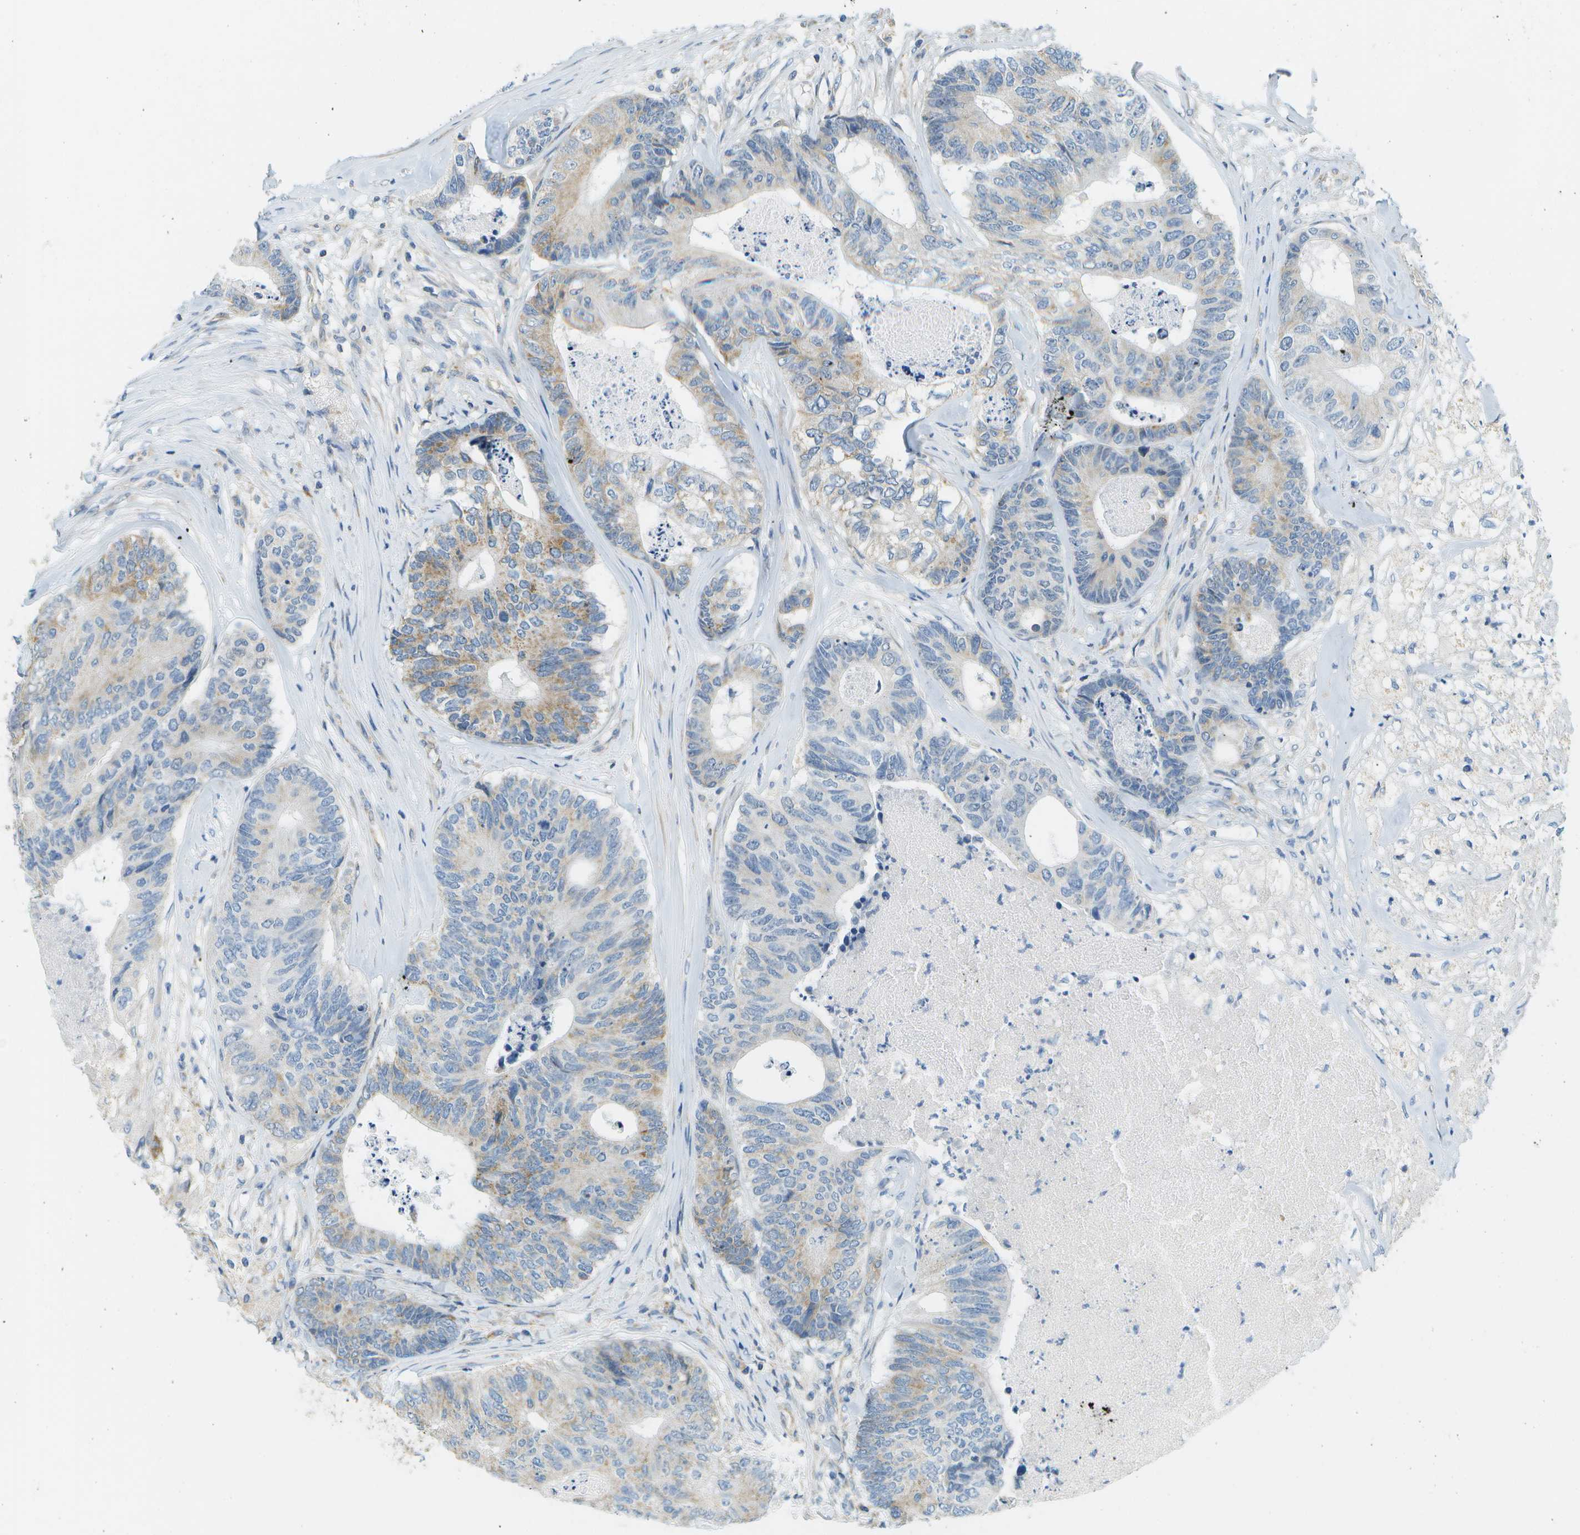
{"staining": {"intensity": "moderate", "quantity": "<25%", "location": "cytoplasmic/membranous"}, "tissue": "colorectal cancer", "cell_type": "Tumor cells", "image_type": "cancer", "snomed": [{"axis": "morphology", "description": "Adenocarcinoma, NOS"}, {"axis": "topography", "description": "Colon"}], "caption": "High-magnification brightfield microscopy of colorectal cancer (adenocarcinoma) stained with DAB (3,3'-diaminobenzidine) (brown) and counterstained with hematoxylin (blue). tumor cells exhibit moderate cytoplasmic/membranous expression is present in about<25% of cells. Immunohistochemistry stains the protein in brown and the nuclei are stained blue.", "gene": "PTGIS", "patient": {"sex": "female", "age": 67}}